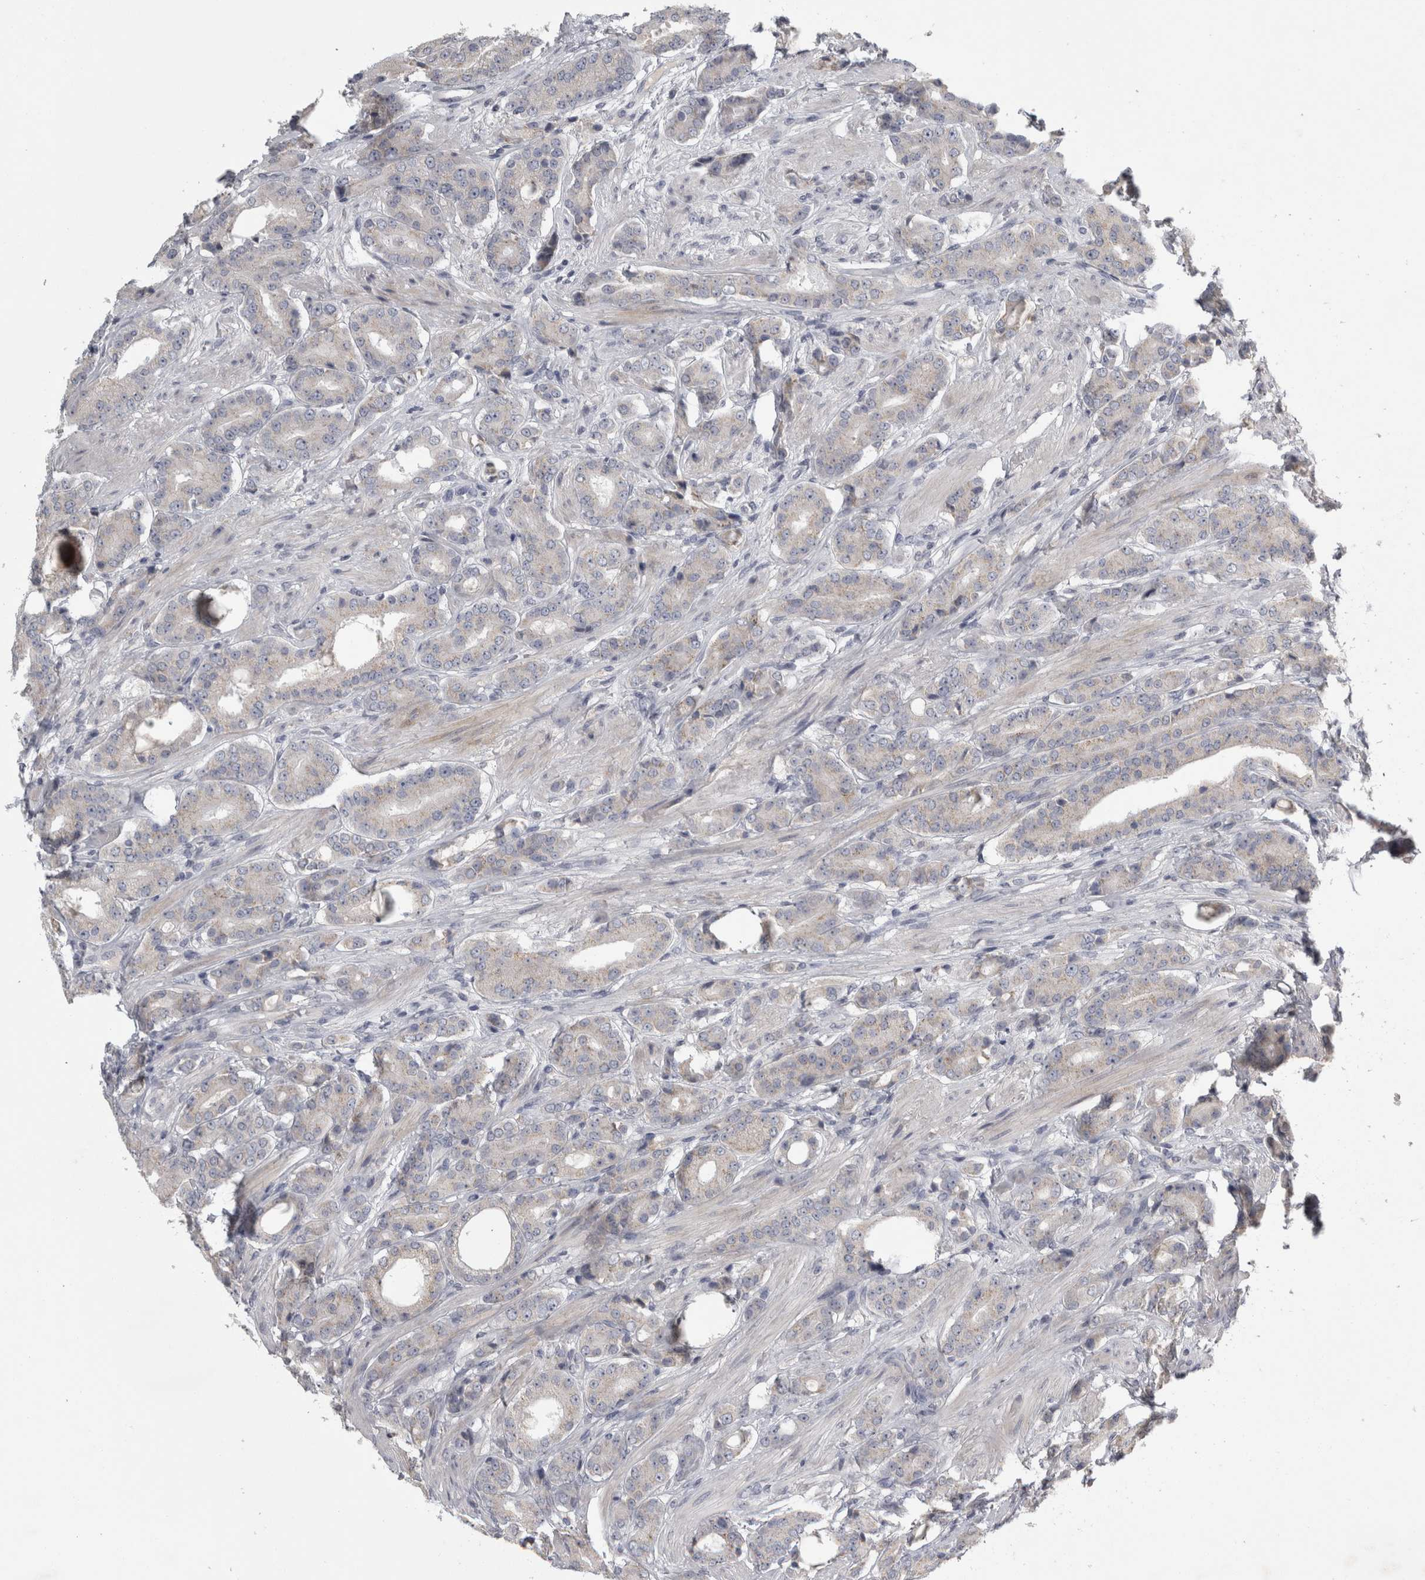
{"staining": {"intensity": "negative", "quantity": "none", "location": "none"}, "tissue": "prostate cancer", "cell_type": "Tumor cells", "image_type": "cancer", "snomed": [{"axis": "morphology", "description": "Adenocarcinoma, High grade"}, {"axis": "topography", "description": "Prostate"}], "caption": "IHC histopathology image of neoplastic tissue: prostate cancer (high-grade adenocarcinoma) stained with DAB (3,3'-diaminobenzidine) demonstrates no significant protein staining in tumor cells.", "gene": "ENPP7", "patient": {"sex": "male", "age": 71}}